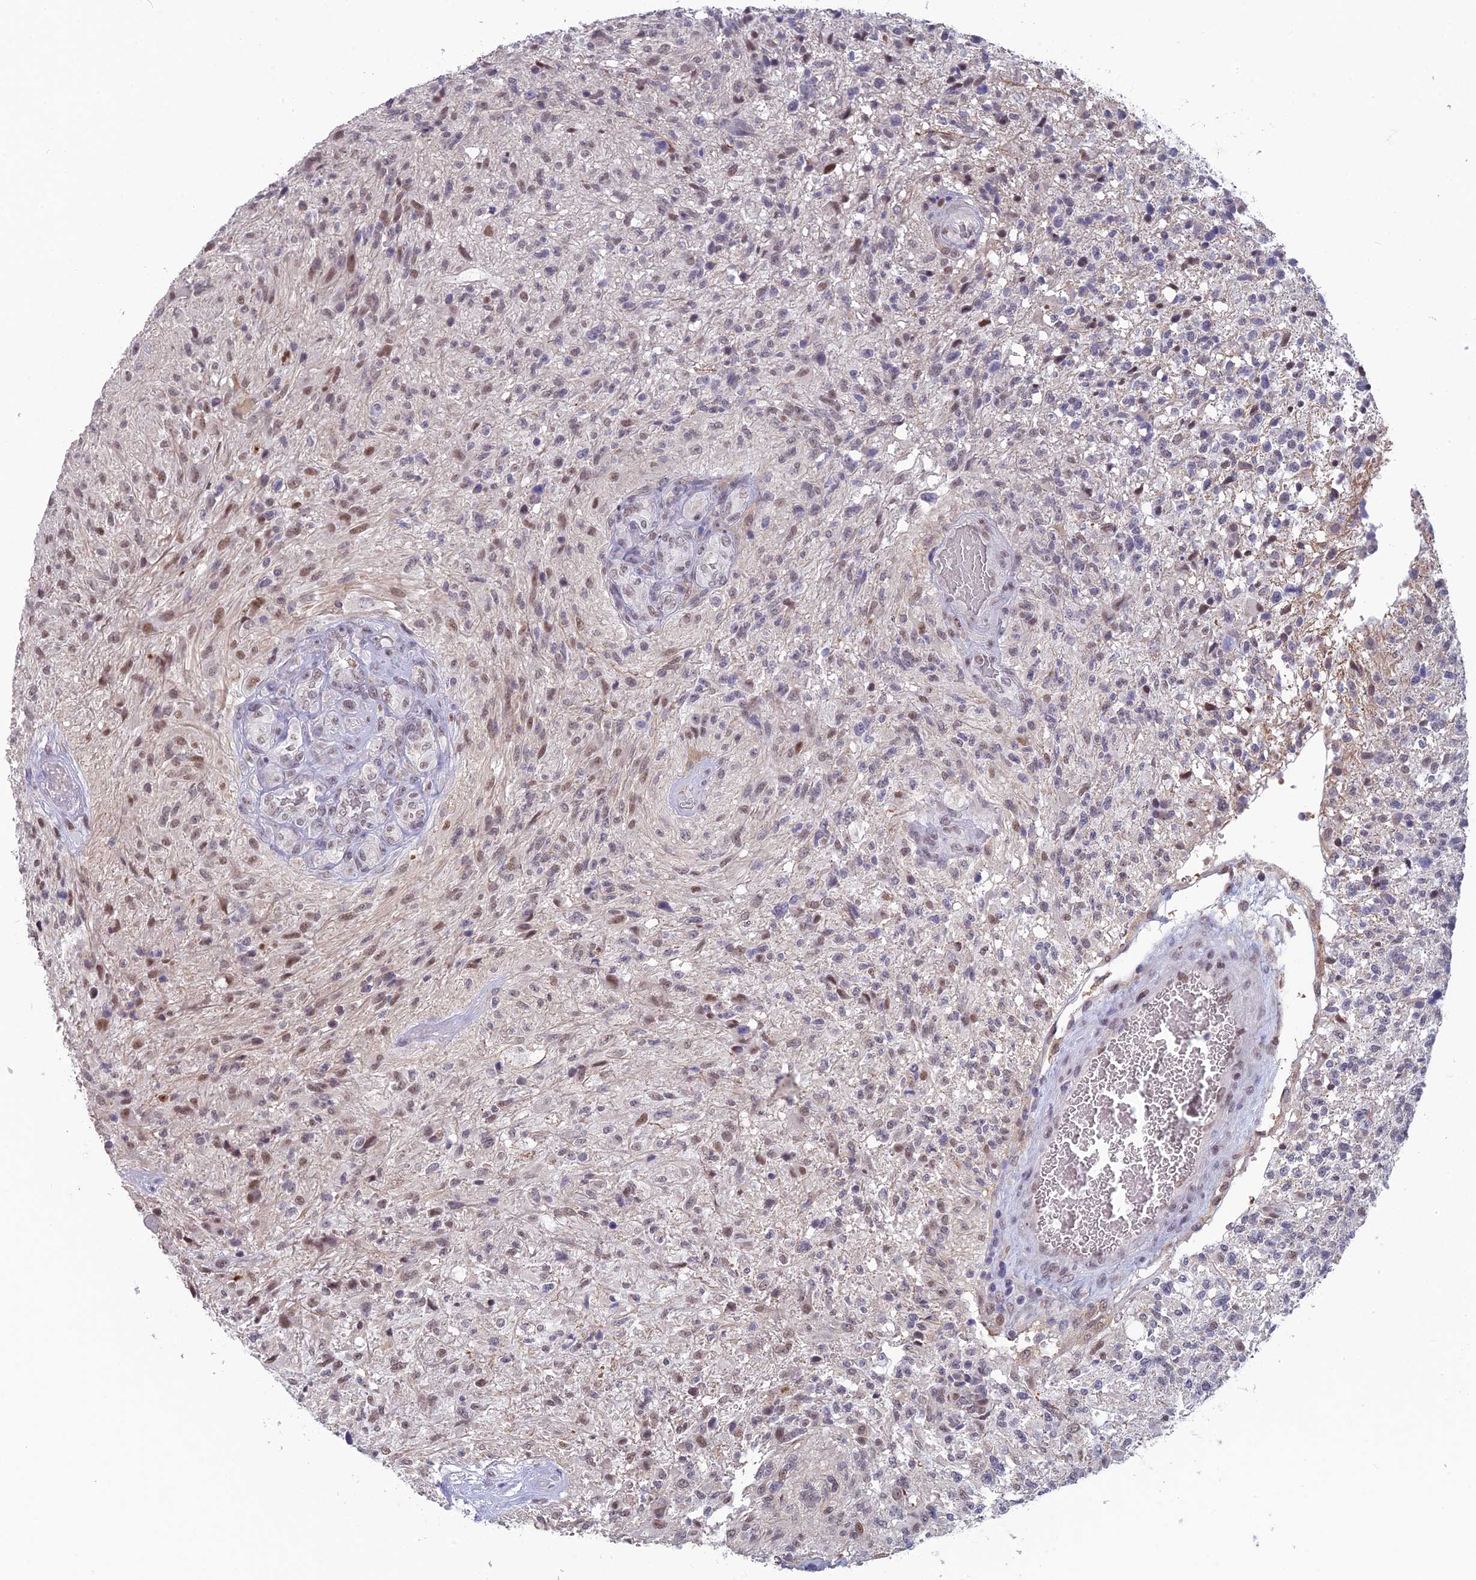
{"staining": {"intensity": "moderate", "quantity": "<25%", "location": "nuclear"}, "tissue": "glioma", "cell_type": "Tumor cells", "image_type": "cancer", "snomed": [{"axis": "morphology", "description": "Glioma, malignant, High grade"}, {"axis": "topography", "description": "Brain"}], "caption": "Immunohistochemical staining of human malignant glioma (high-grade) shows low levels of moderate nuclear positivity in about <25% of tumor cells.", "gene": "MT-CO3", "patient": {"sex": "male", "age": 56}}